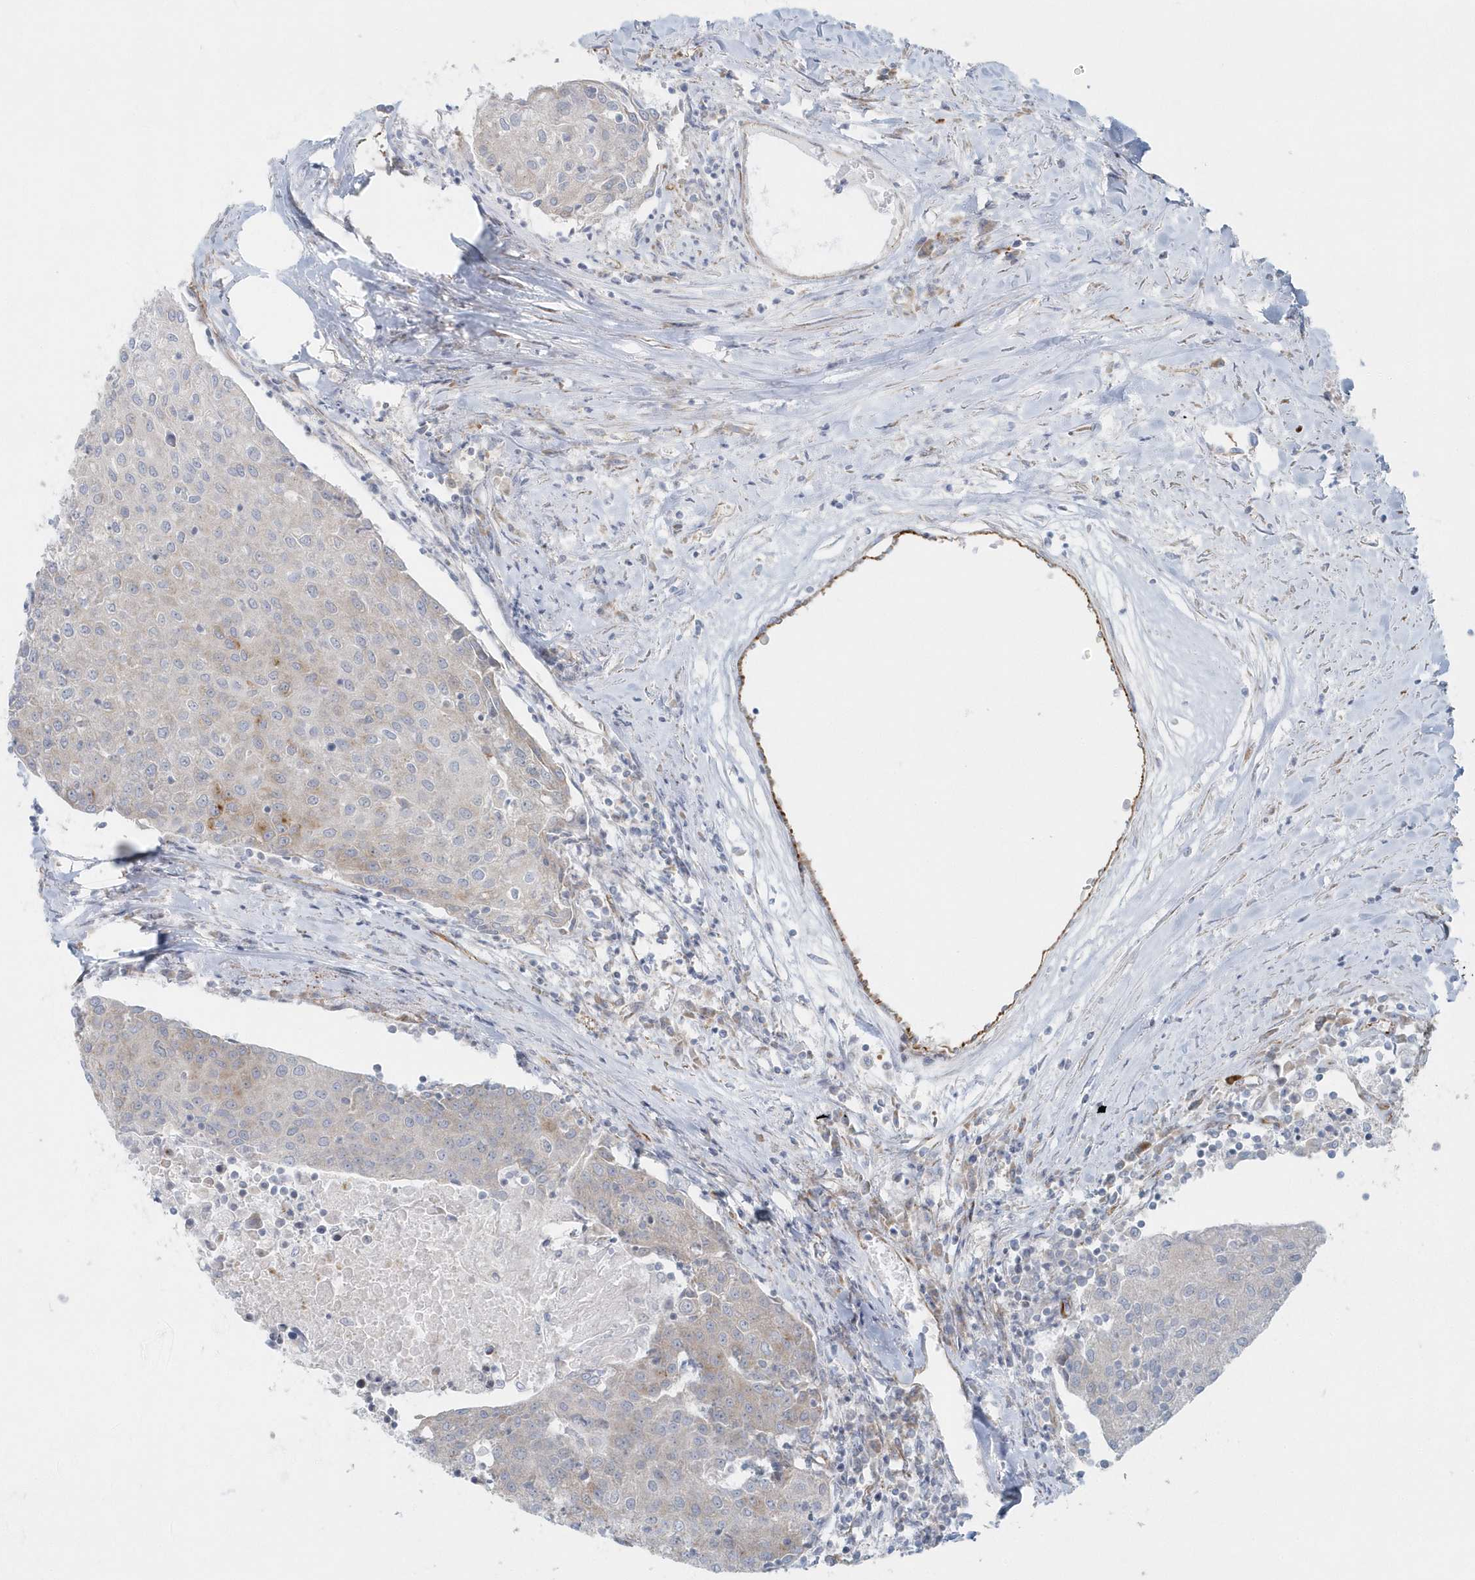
{"staining": {"intensity": "weak", "quantity": "<25%", "location": "cytoplasmic/membranous"}, "tissue": "urothelial cancer", "cell_type": "Tumor cells", "image_type": "cancer", "snomed": [{"axis": "morphology", "description": "Urothelial carcinoma, High grade"}, {"axis": "topography", "description": "Urinary bladder"}], "caption": "IHC image of neoplastic tissue: human urothelial cancer stained with DAB (3,3'-diaminobenzidine) shows no significant protein staining in tumor cells.", "gene": "GPR152", "patient": {"sex": "female", "age": 85}}